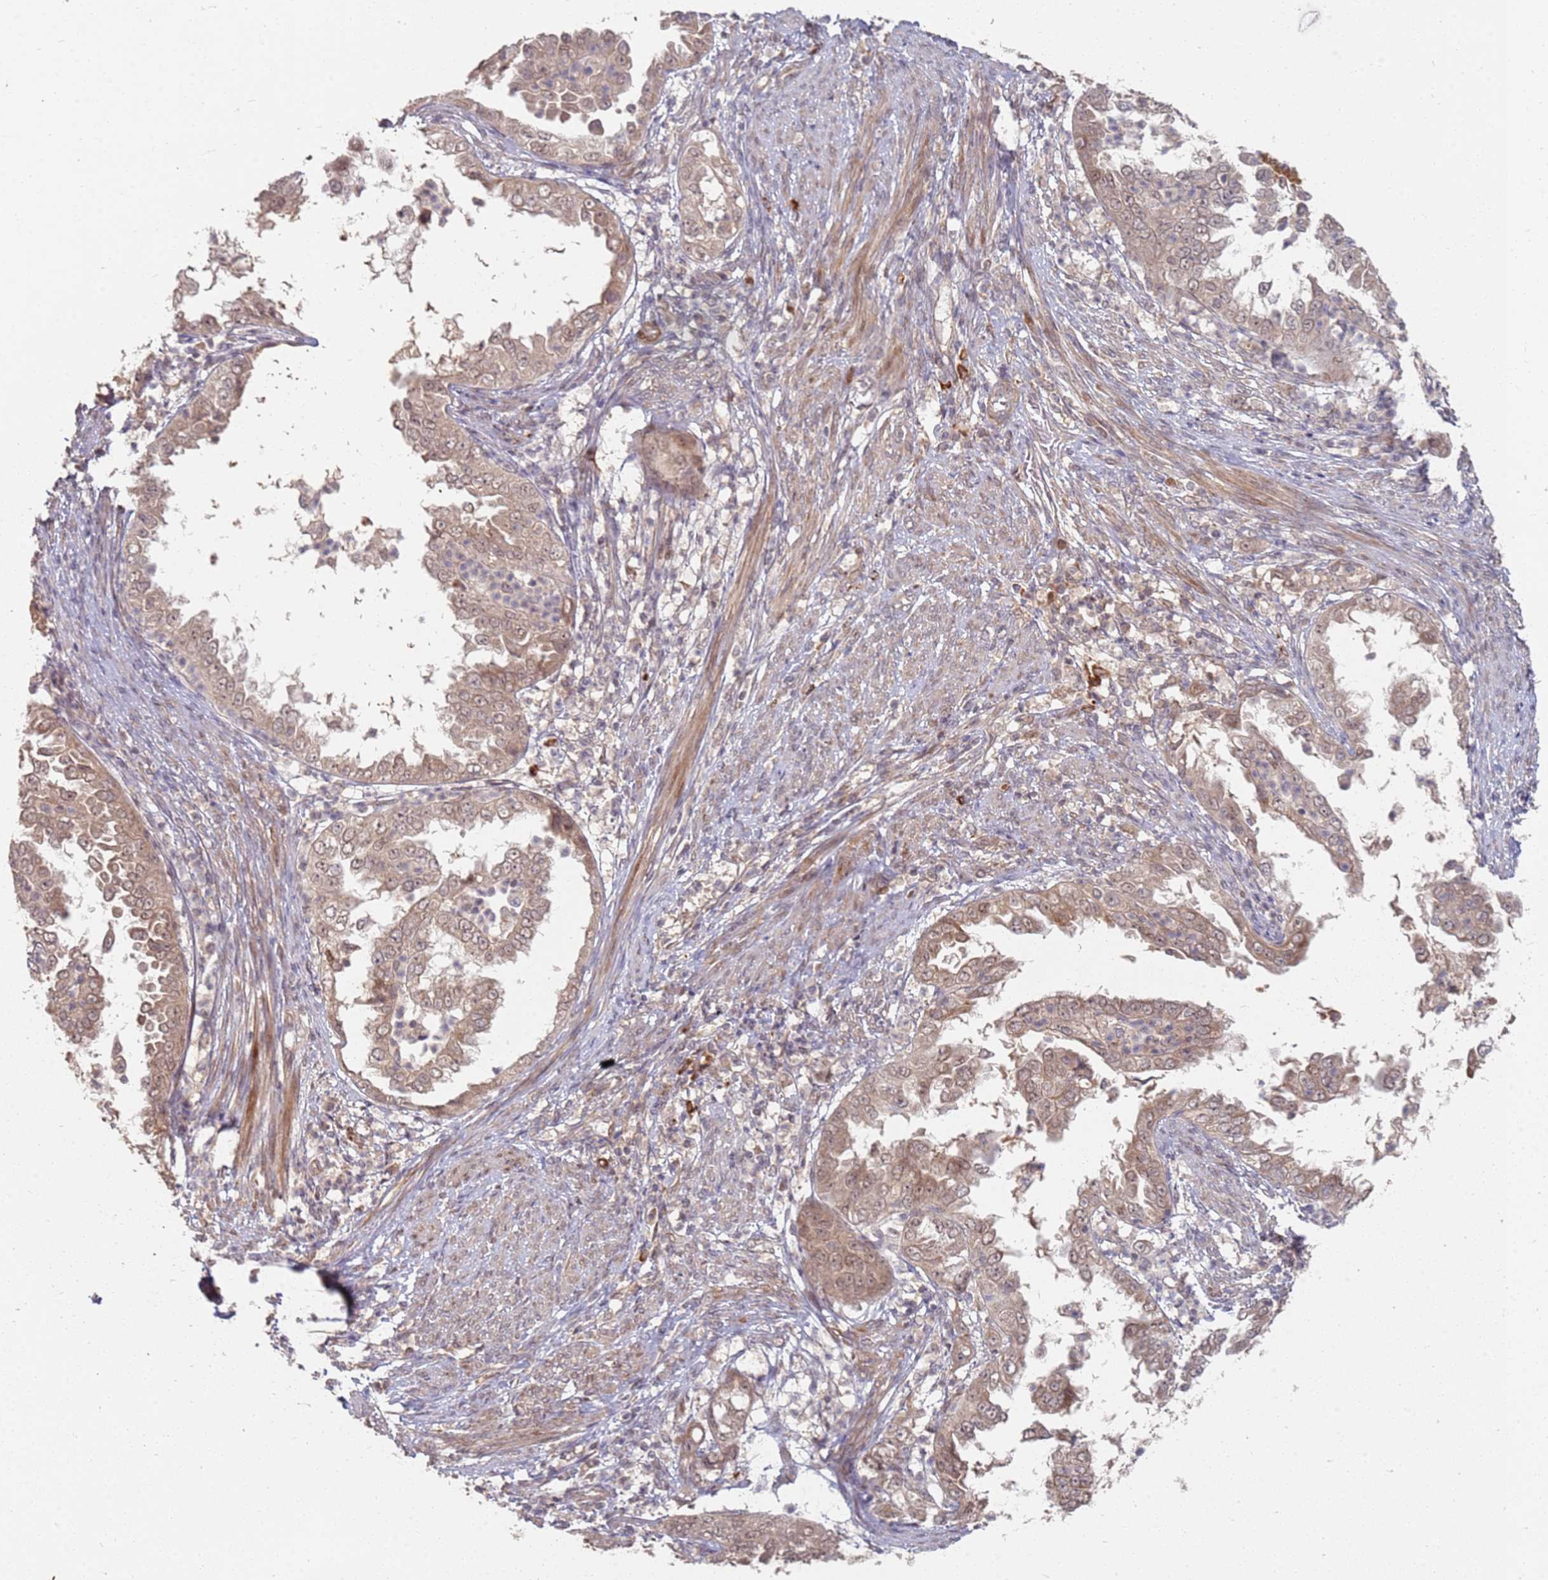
{"staining": {"intensity": "weak", "quantity": ">75%", "location": "cytoplasmic/membranous"}, "tissue": "endometrial cancer", "cell_type": "Tumor cells", "image_type": "cancer", "snomed": [{"axis": "morphology", "description": "Adenocarcinoma, NOS"}, {"axis": "topography", "description": "Endometrium"}], "caption": "Weak cytoplasmic/membranous expression for a protein is identified in about >75% of tumor cells of adenocarcinoma (endometrial) using immunohistochemistry (IHC).", "gene": "MPEG1", "patient": {"sex": "female", "age": 85}}